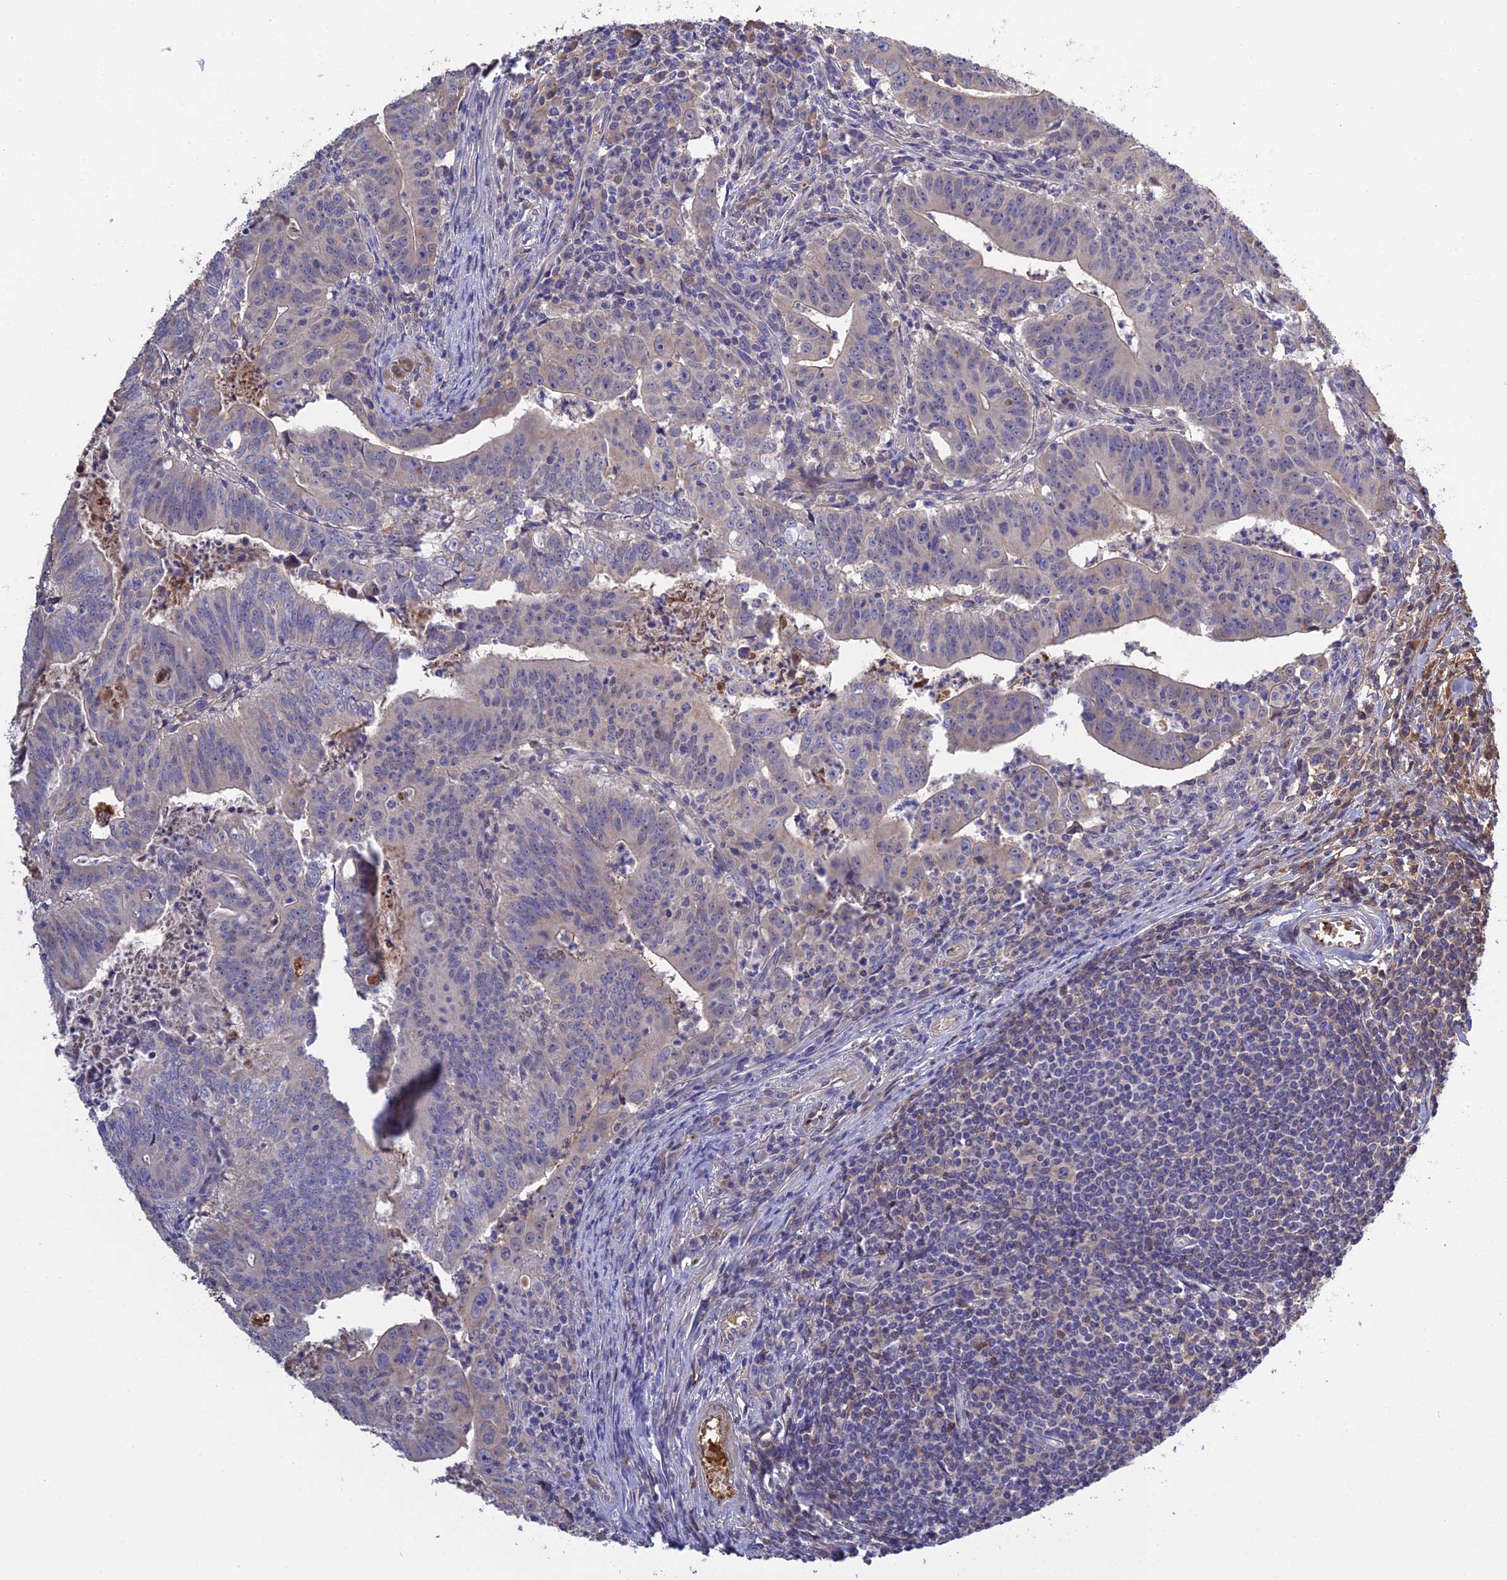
{"staining": {"intensity": "negative", "quantity": "none", "location": "none"}, "tissue": "colorectal cancer", "cell_type": "Tumor cells", "image_type": "cancer", "snomed": [{"axis": "morphology", "description": "Adenocarcinoma, NOS"}, {"axis": "topography", "description": "Rectum"}], "caption": "Immunohistochemical staining of human colorectal adenocarcinoma displays no significant positivity in tumor cells.", "gene": "PZP", "patient": {"sex": "male", "age": 69}}